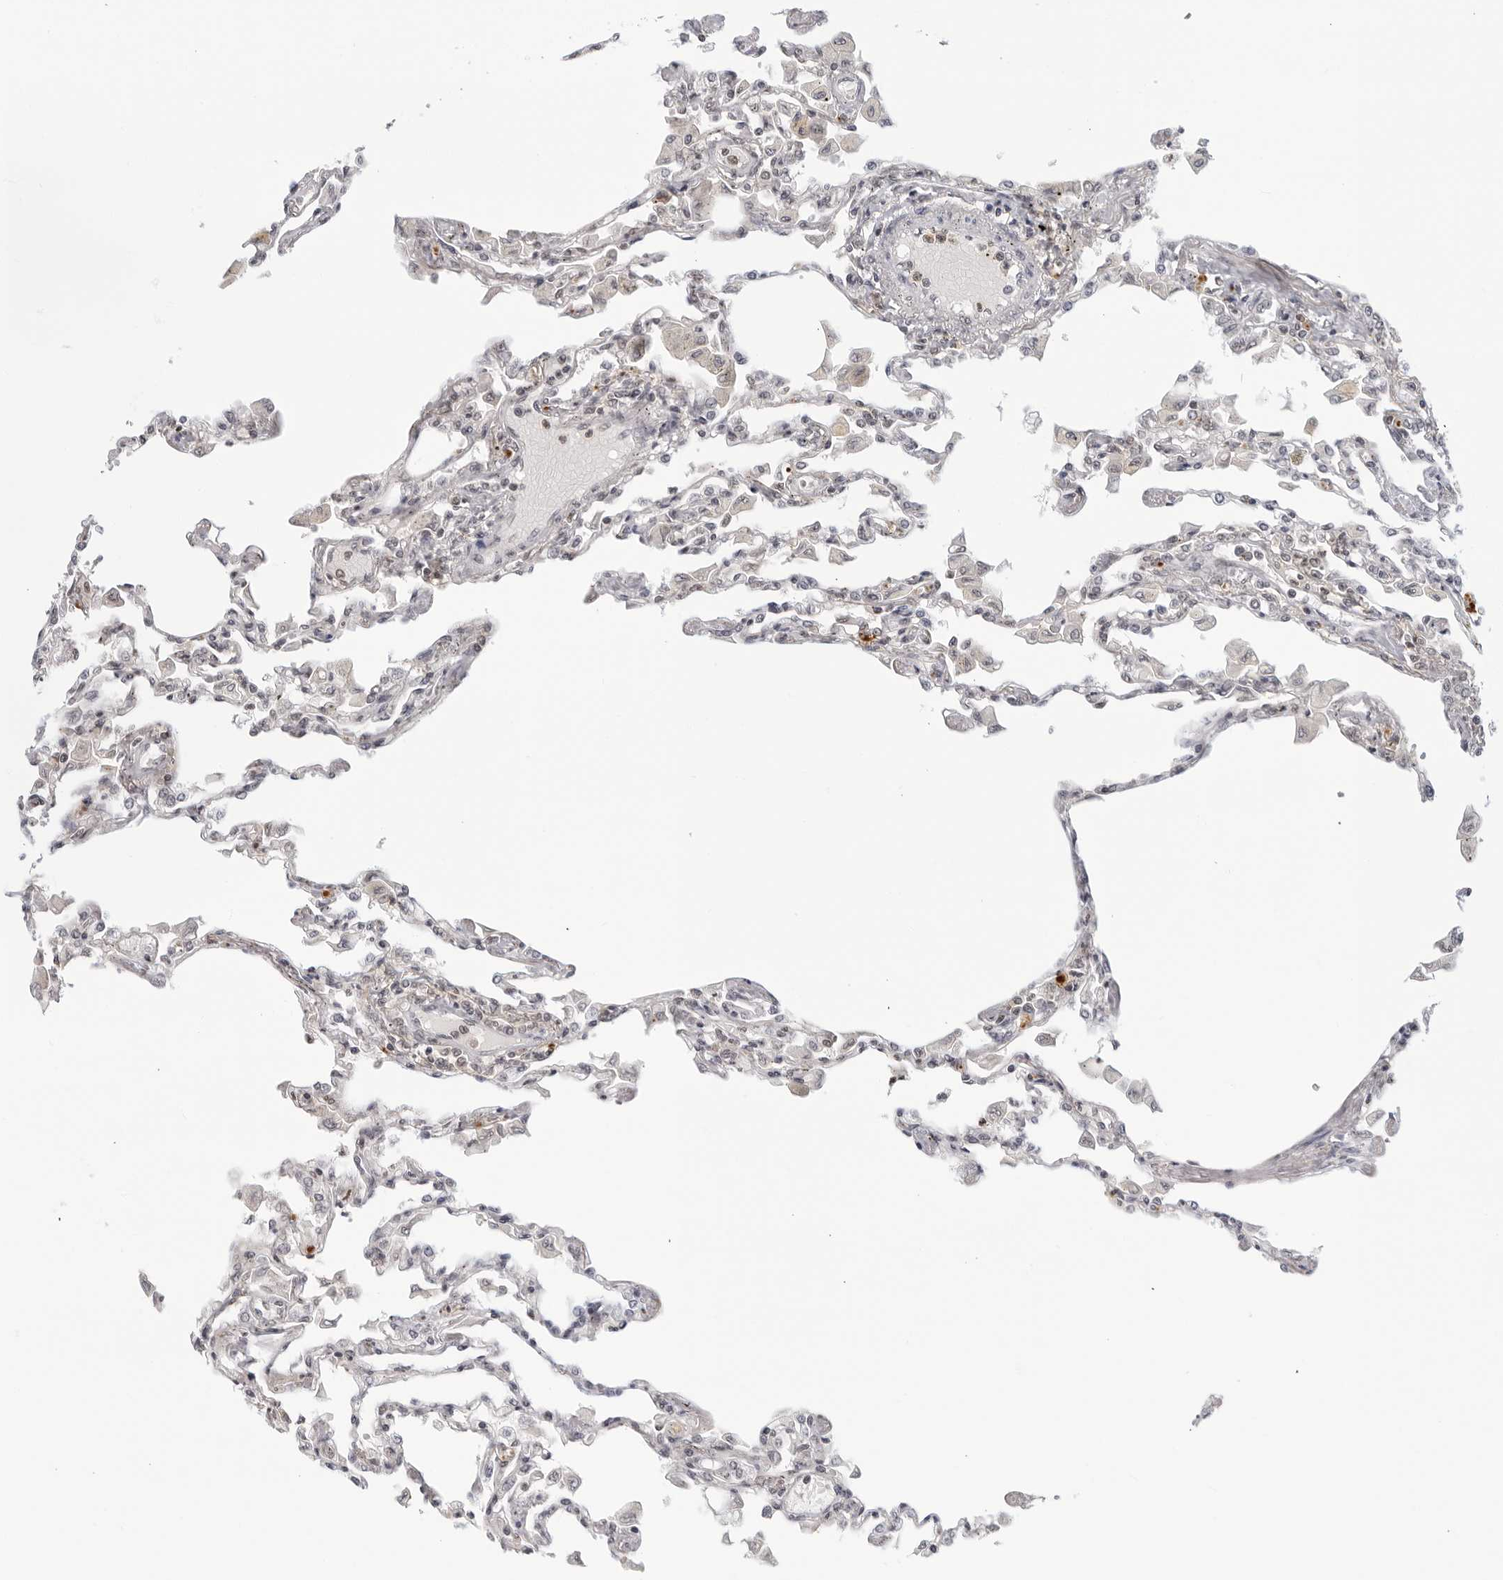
{"staining": {"intensity": "weak", "quantity": ">75%", "location": "nuclear"}, "tissue": "lung", "cell_type": "Alveolar cells", "image_type": "normal", "snomed": [{"axis": "morphology", "description": "Normal tissue, NOS"}, {"axis": "topography", "description": "Bronchus"}, {"axis": "topography", "description": "Lung"}], "caption": "Lung stained with immunohistochemistry (IHC) shows weak nuclear positivity in about >75% of alveolar cells. (DAB (3,3'-diaminobenzidine) IHC, brown staining for protein, blue staining for nuclei).", "gene": "CC2D1B", "patient": {"sex": "female", "age": 49}}